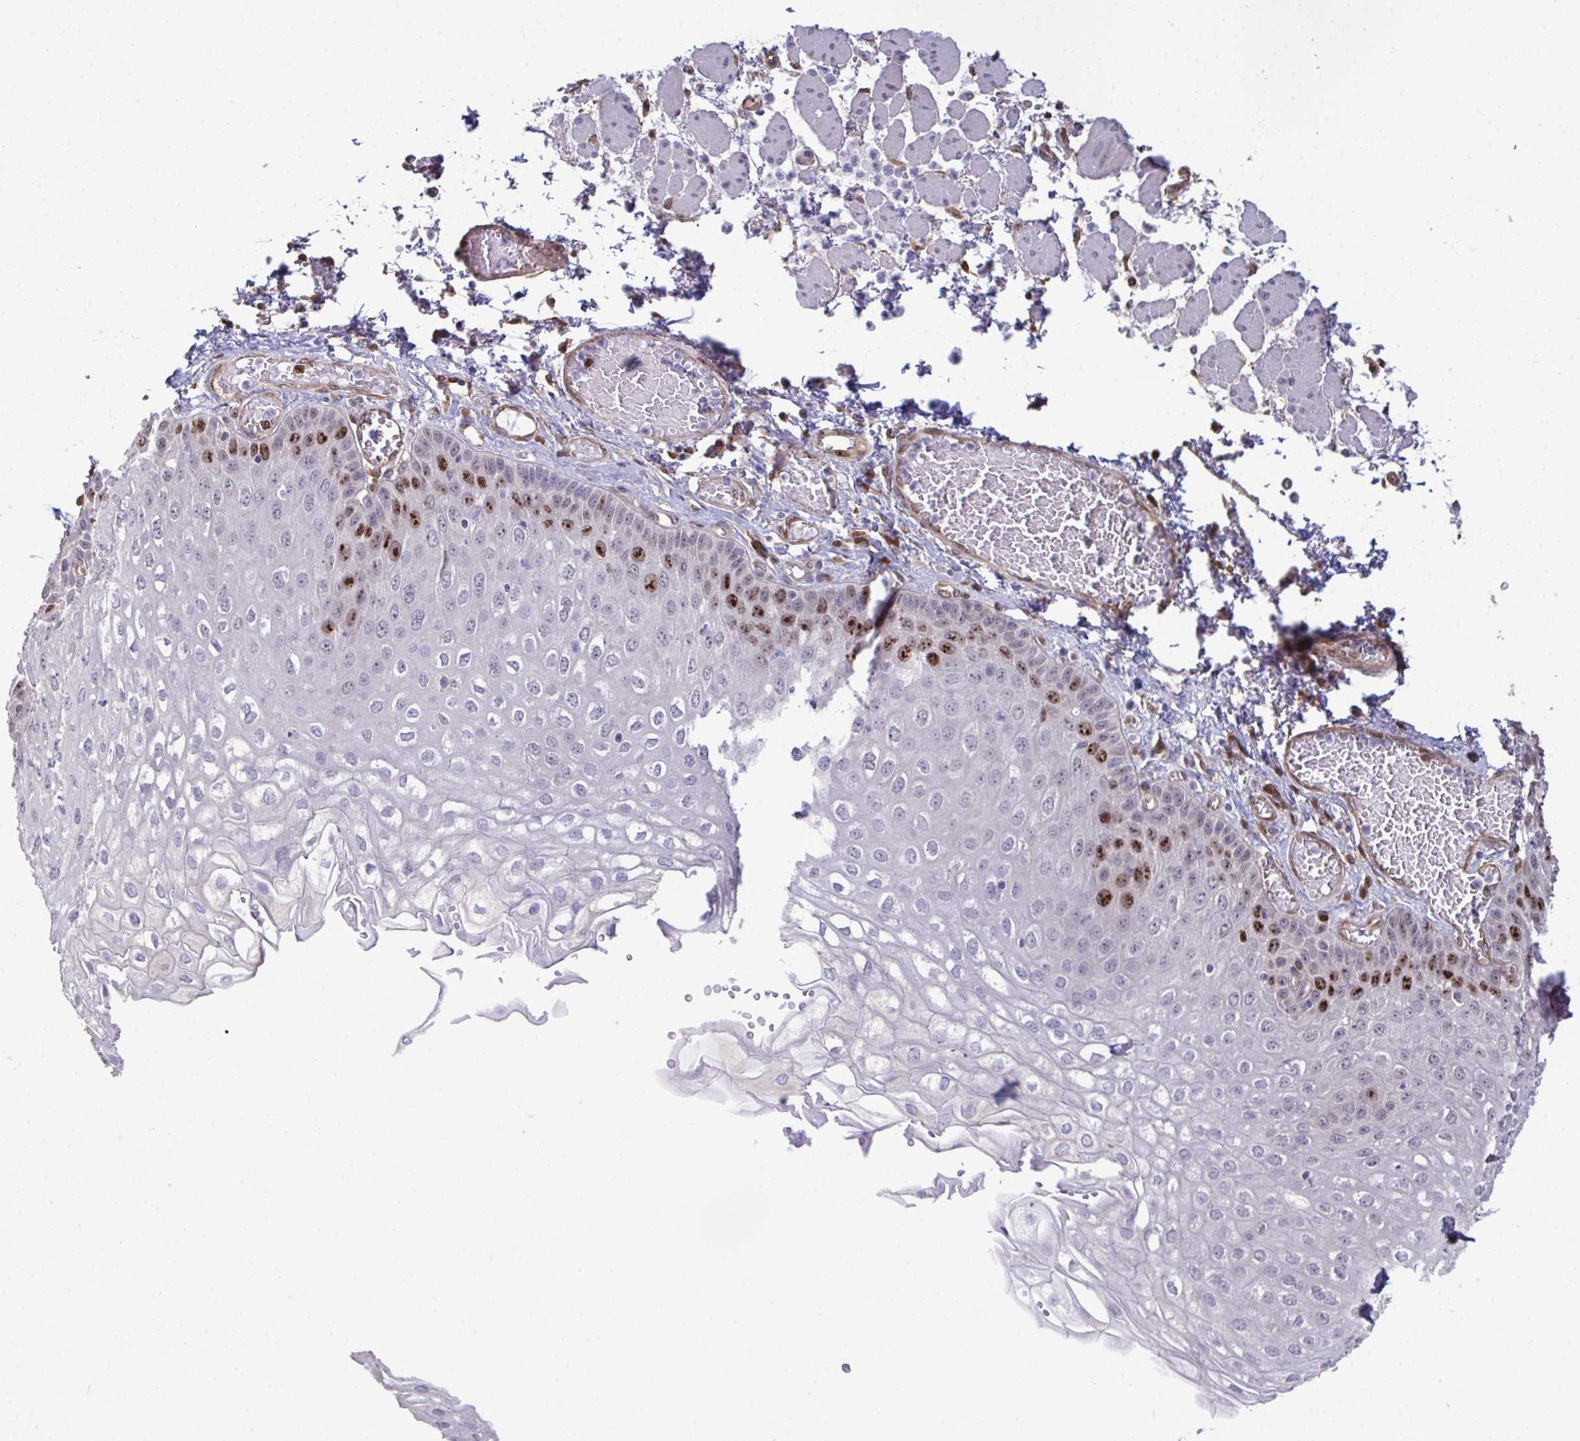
{"staining": {"intensity": "strong", "quantity": "<25%", "location": "nuclear"}, "tissue": "esophagus", "cell_type": "Squamous epithelial cells", "image_type": "normal", "snomed": [{"axis": "morphology", "description": "Normal tissue, NOS"}, {"axis": "morphology", "description": "Adenocarcinoma, NOS"}, {"axis": "topography", "description": "Esophagus"}], "caption": "Brown immunohistochemical staining in benign human esophagus displays strong nuclear expression in about <25% of squamous epithelial cells.", "gene": "SETD7", "patient": {"sex": "male", "age": 81}}